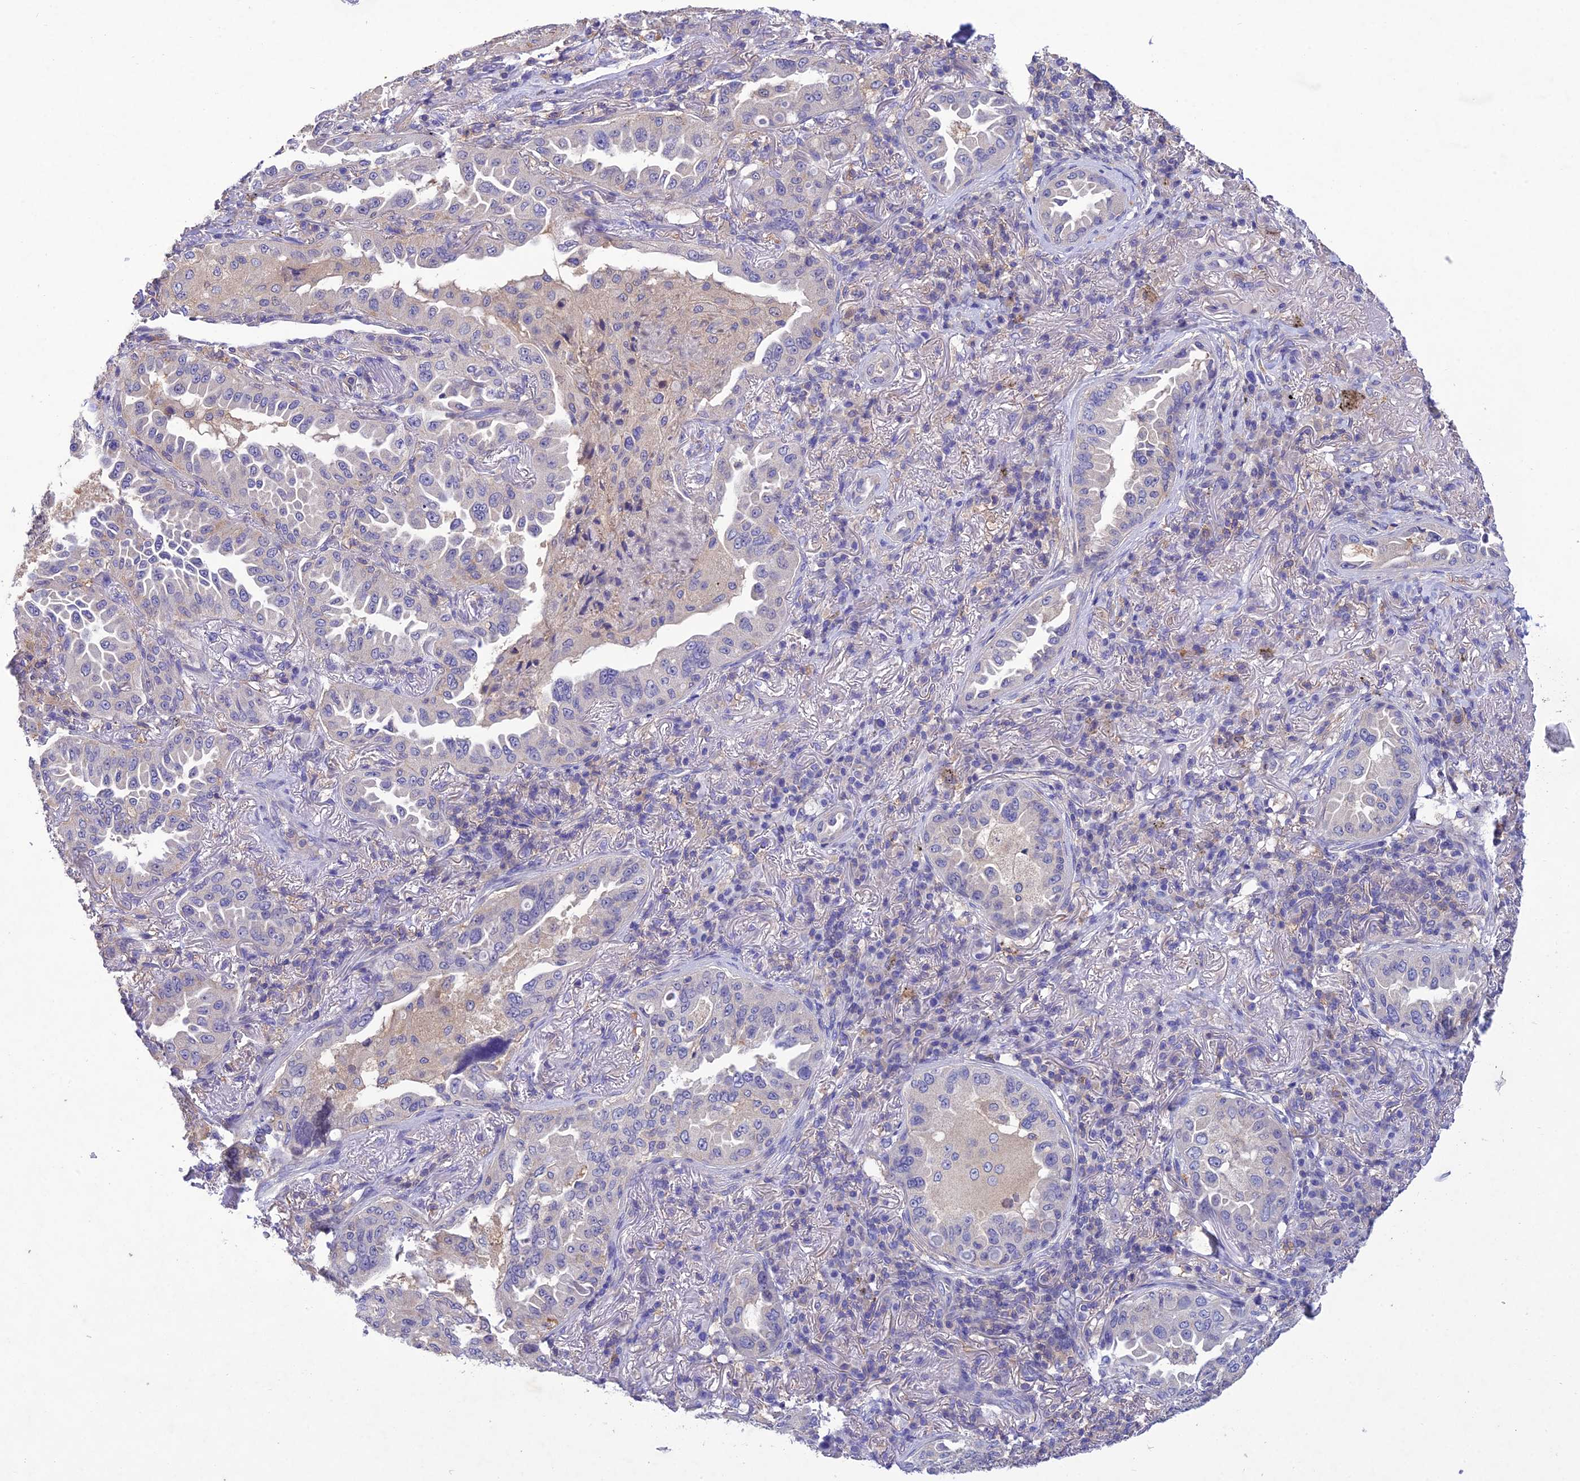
{"staining": {"intensity": "negative", "quantity": "none", "location": "none"}, "tissue": "lung cancer", "cell_type": "Tumor cells", "image_type": "cancer", "snomed": [{"axis": "morphology", "description": "Adenocarcinoma, NOS"}, {"axis": "topography", "description": "Lung"}], "caption": "This is a photomicrograph of immunohistochemistry staining of lung adenocarcinoma, which shows no staining in tumor cells.", "gene": "SNX24", "patient": {"sex": "female", "age": 69}}